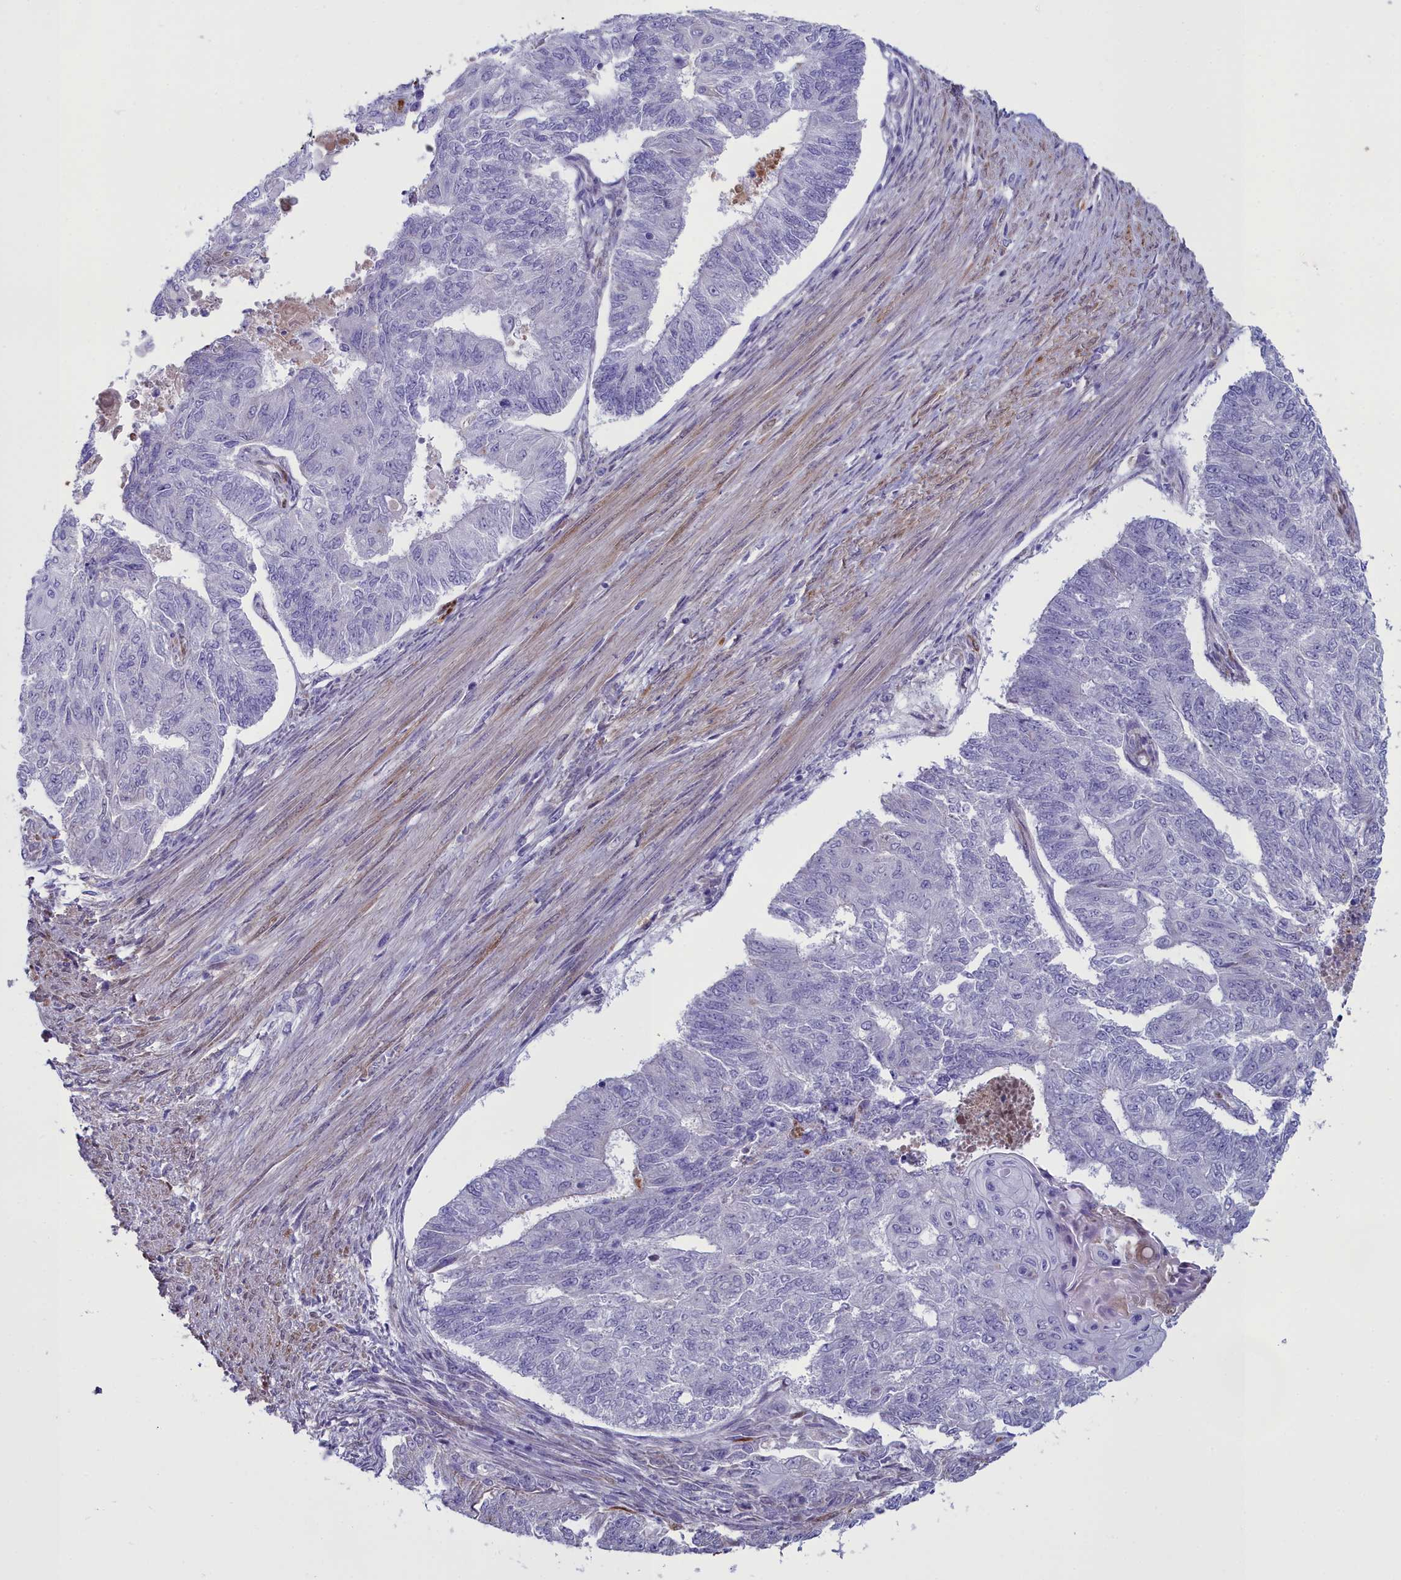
{"staining": {"intensity": "negative", "quantity": "none", "location": "none"}, "tissue": "endometrial cancer", "cell_type": "Tumor cells", "image_type": "cancer", "snomed": [{"axis": "morphology", "description": "Adenocarcinoma, NOS"}, {"axis": "topography", "description": "Endometrium"}], "caption": "Tumor cells are negative for protein expression in human endometrial adenocarcinoma.", "gene": "PPP1R14A", "patient": {"sex": "female", "age": 32}}